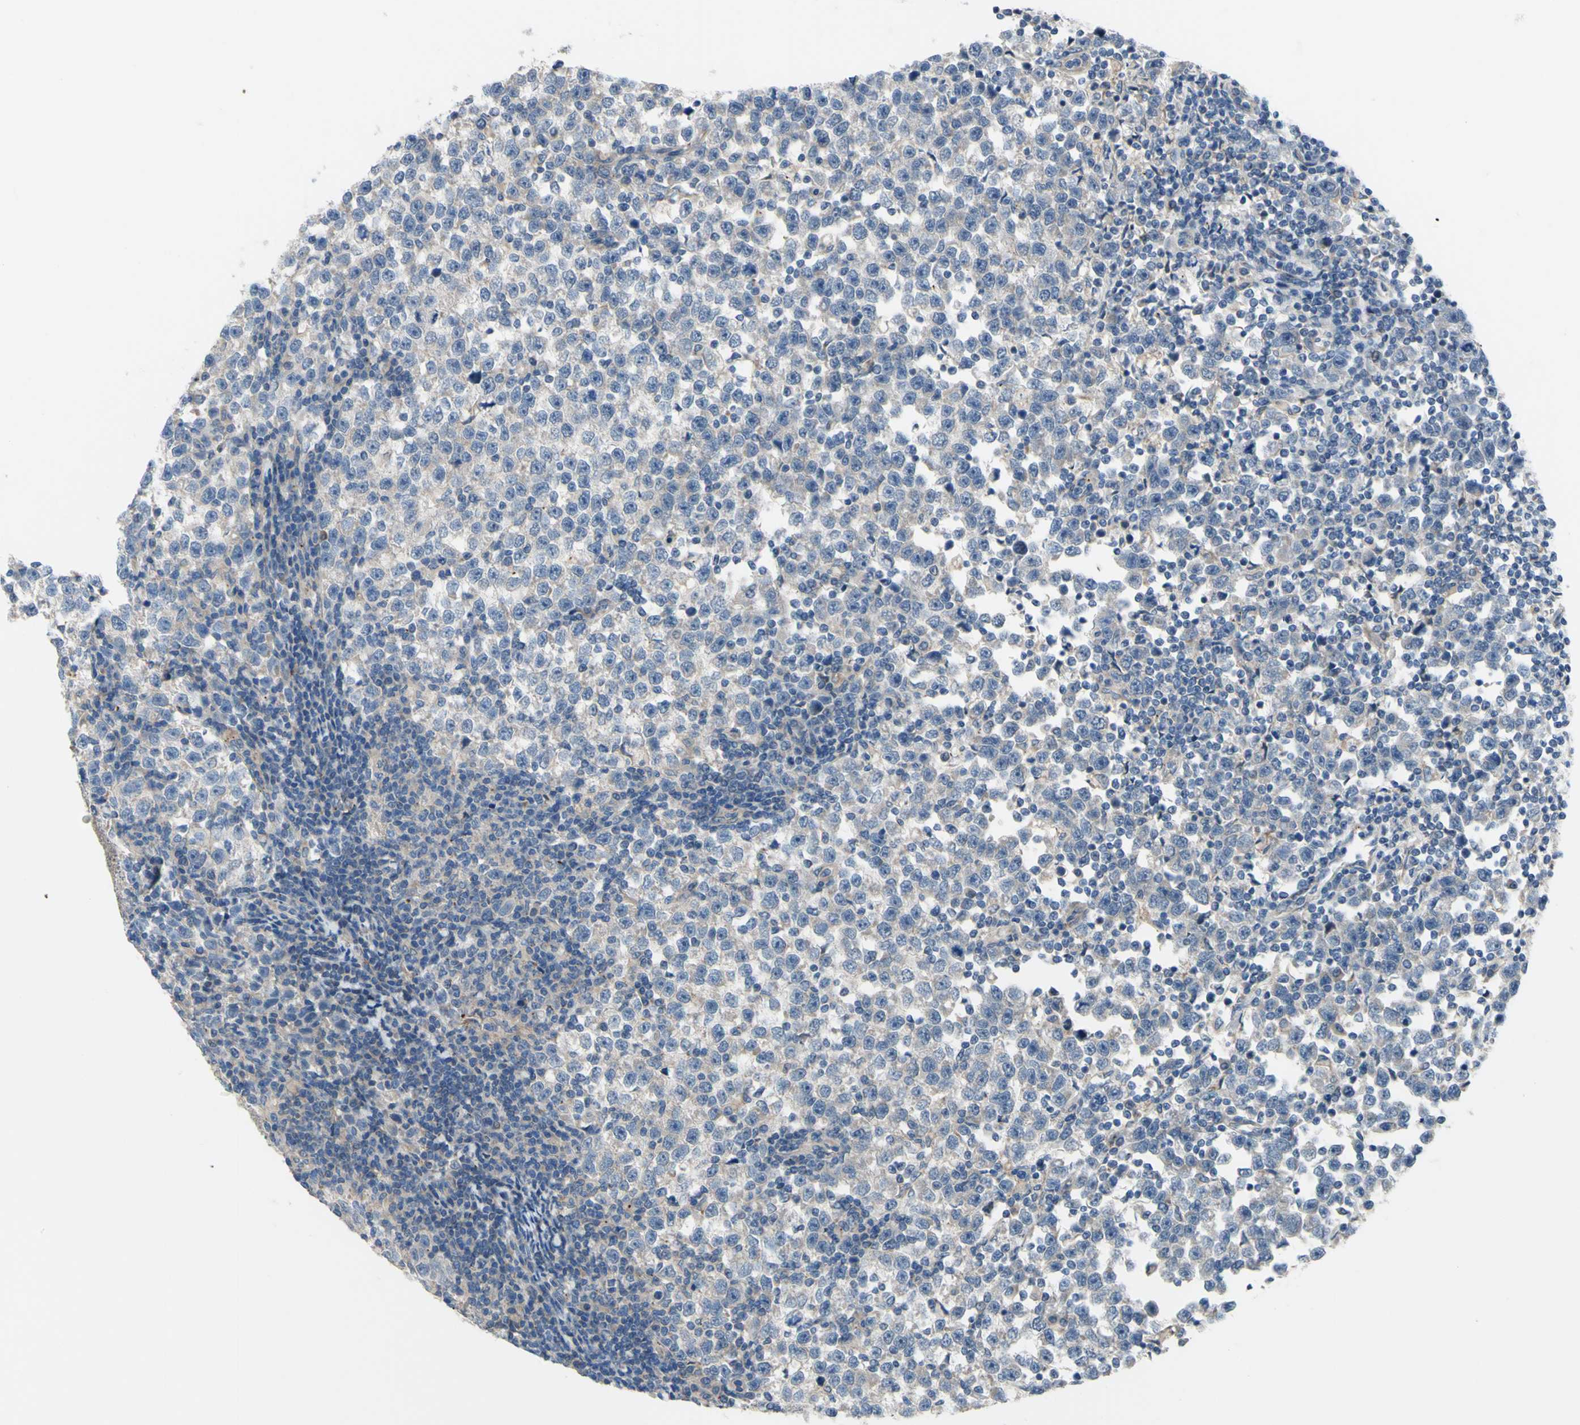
{"staining": {"intensity": "weak", "quantity": "<25%", "location": "cytoplasmic/membranous"}, "tissue": "testis cancer", "cell_type": "Tumor cells", "image_type": "cancer", "snomed": [{"axis": "morphology", "description": "Seminoma, NOS"}, {"axis": "topography", "description": "Testis"}], "caption": "Seminoma (testis) was stained to show a protein in brown. There is no significant expression in tumor cells.", "gene": "GRAMD2B", "patient": {"sex": "male", "age": 43}}